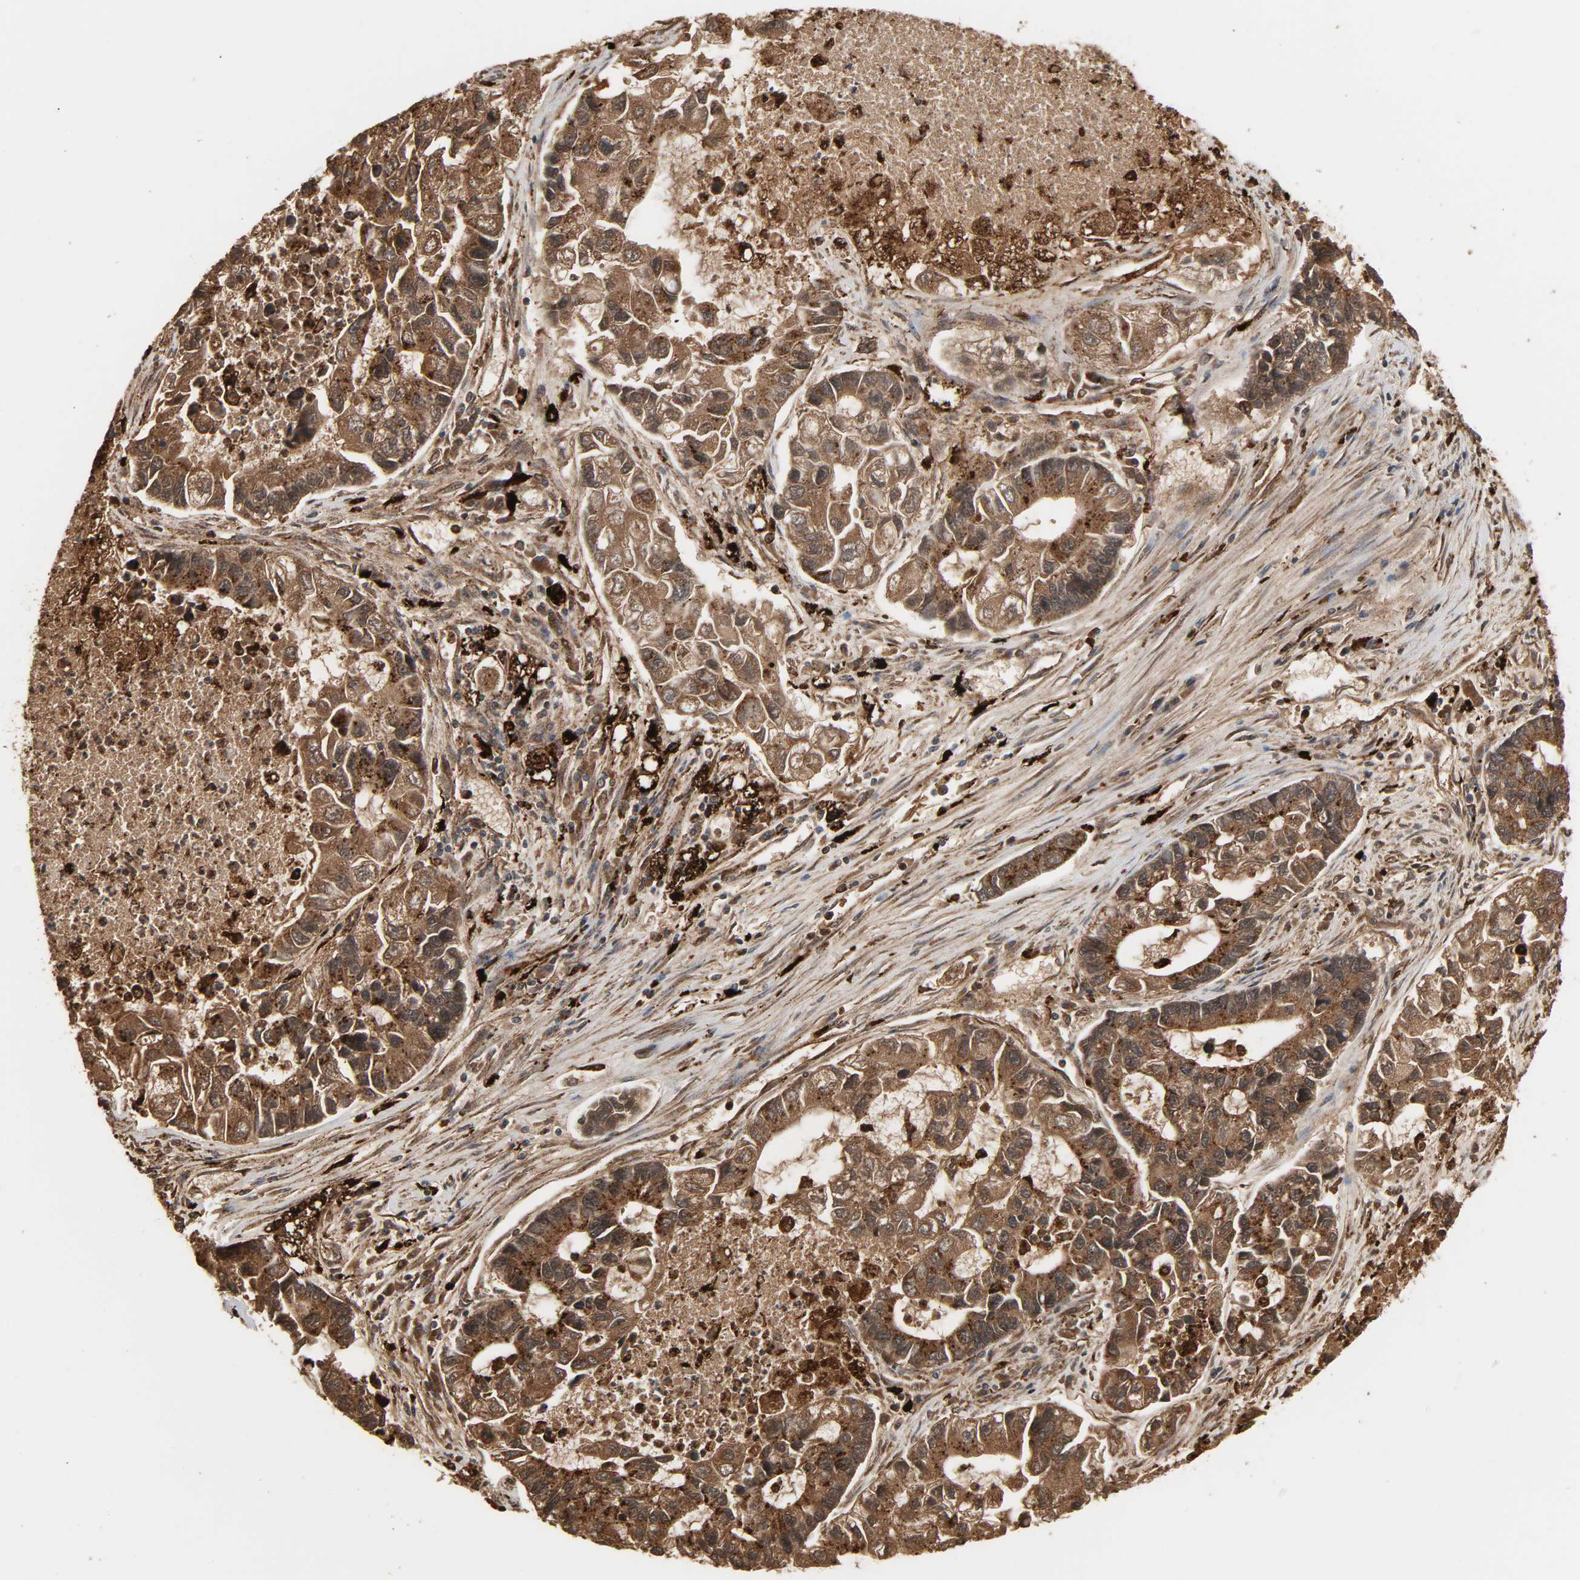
{"staining": {"intensity": "strong", "quantity": ">75%", "location": "cytoplasmic/membranous"}, "tissue": "lung cancer", "cell_type": "Tumor cells", "image_type": "cancer", "snomed": [{"axis": "morphology", "description": "Adenocarcinoma, NOS"}, {"axis": "topography", "description": "Lung"}], "caption": "The micrograph demonstrates staining of lung adenocarcinoma, revealing strong cytoplasmic/membranous protein positivity (brown color) within tumor cells.", "gene": "PSAP", "patient": {"sex": "female", "age": 51}}